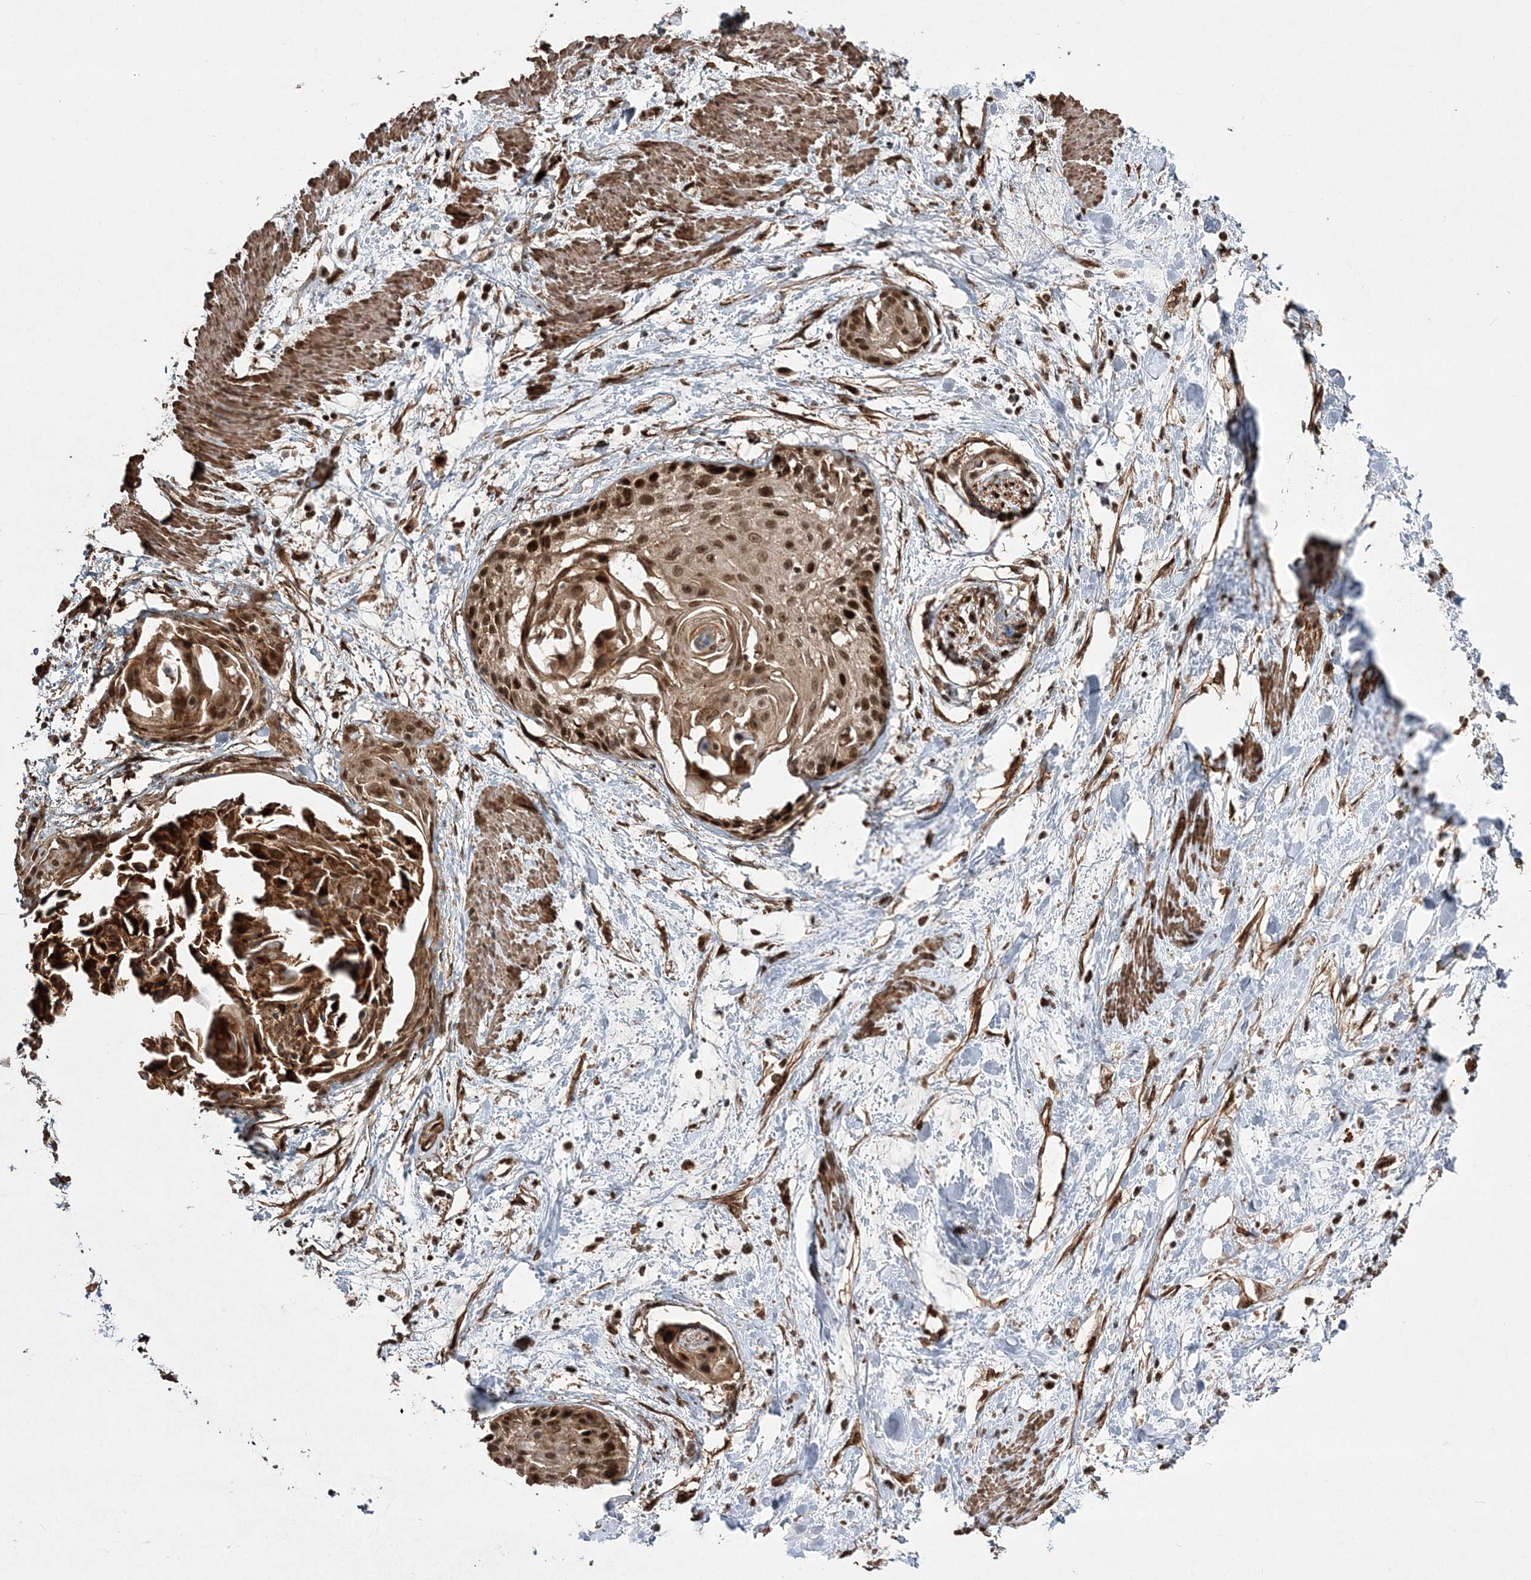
{"staining": {"intensity": "strong", "quantity": ">75%", "location": "cytoplasmic/membranous,nuclear"}, "tissue": "cervical cancer", "cell_type": "Tumor cells", "image_type": "cancer", "snomed": [{"axis": "morphology", "description": "Squamous cell carcinoma, NOS"}, {"axis": "topography", "description": "Cervix"}], "caption": "There is high levels of strong cytoplasmic/membranous and nuclear staining in tumor cells of cervical cancer, as demonstrated by immunohistochemical staining (brown color).", "gene": "ETAA1", "patient": {"sex": "female", "age": 57}}